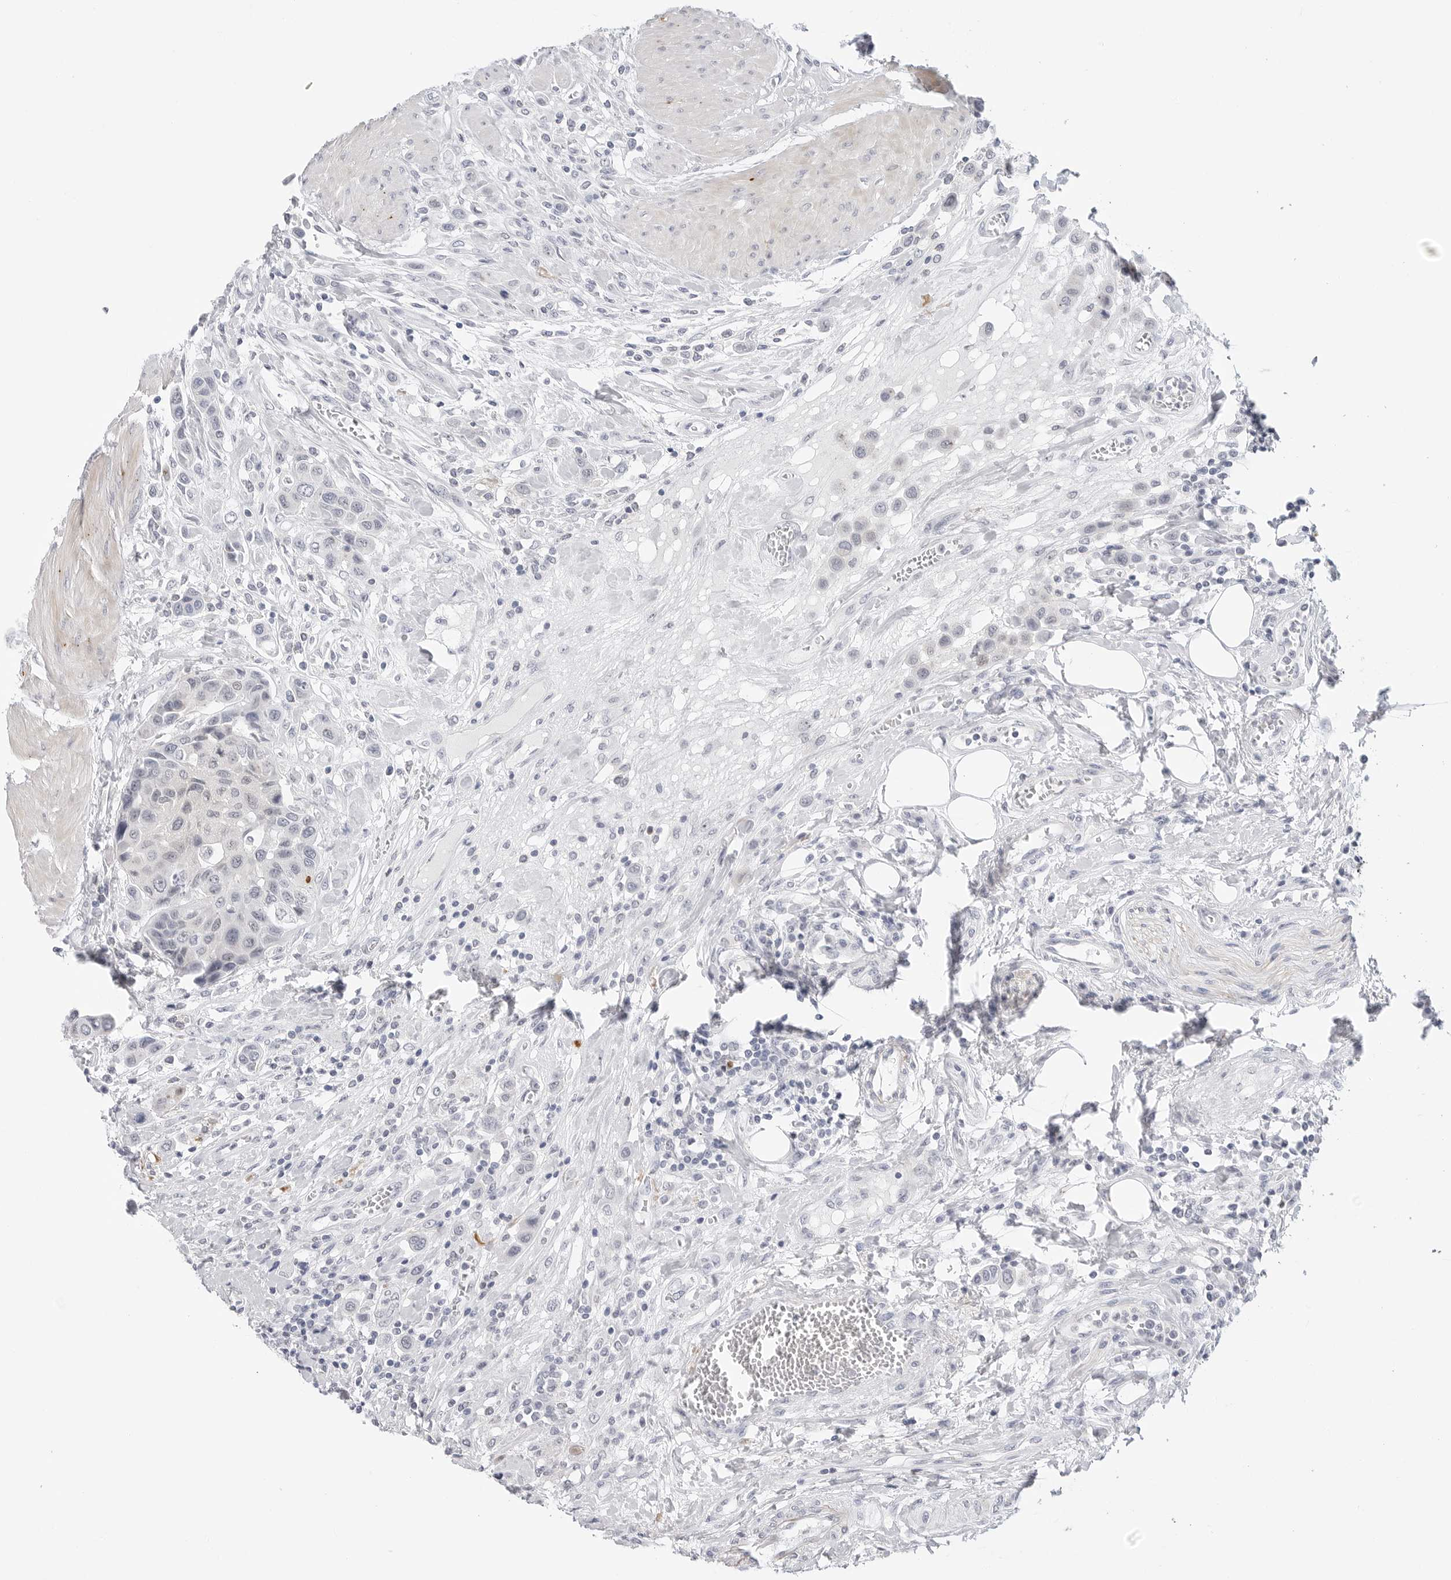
{"staining": {"intensity": "negative", "quantity": "none", "location": "none"}, "tissue": "urothelial cancer", "cell_type": "Tumor cells", "image_type": "cancer", "snomed": [{"axis": "morphology", "description": "Urothelial carcinoma, High grade"}, {"axis": "topography", "description": "Urinary bladder"}], "caption": "IHC micrograph of neoplastic tissue: urothelial cancer stained with DAB demonstrates no significant protein expression in tumor cells.", "gene": "MAP2K5", "patient": {"sex": "male", "age": 50}}